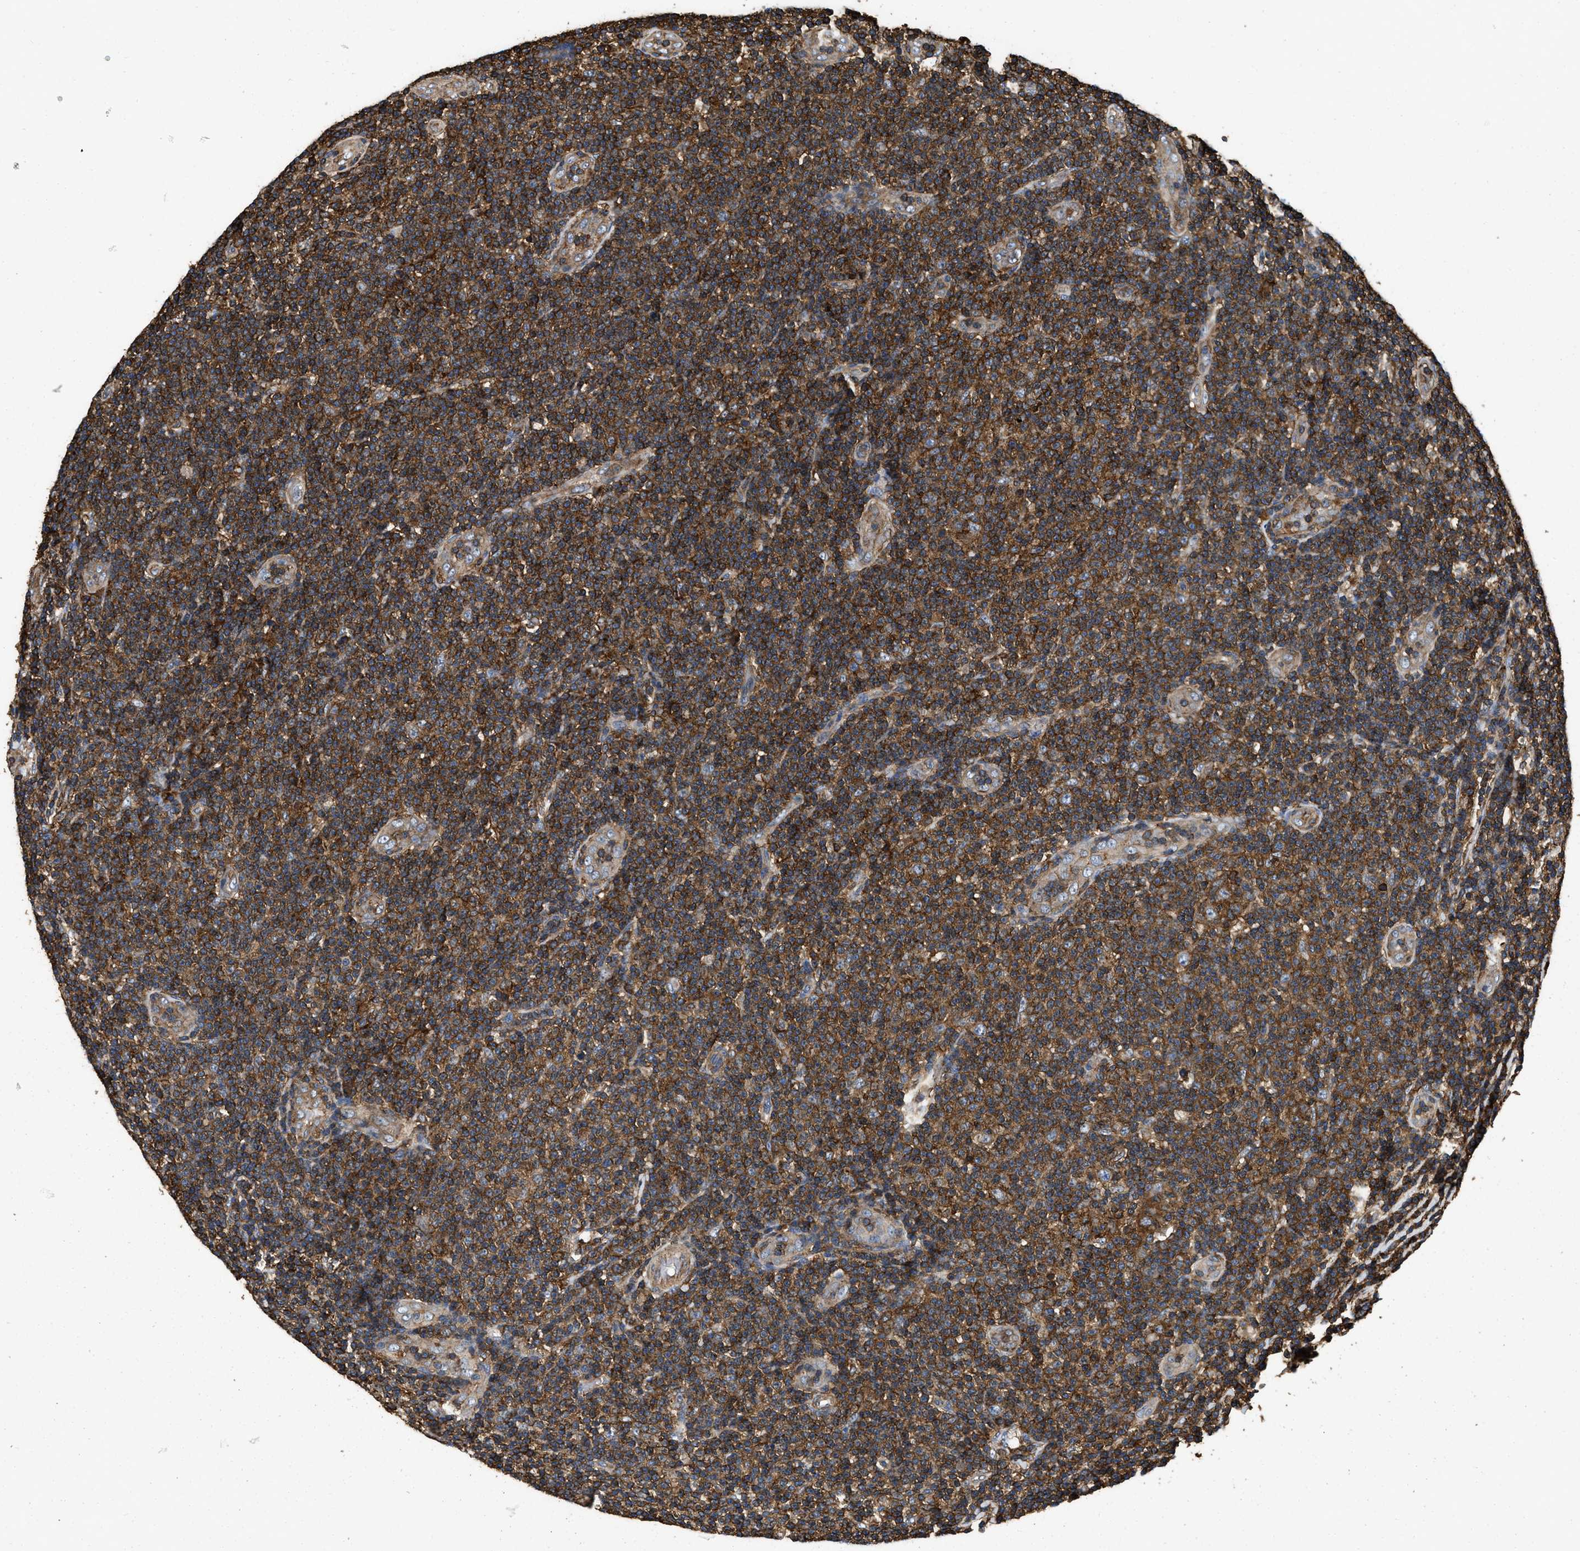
{"staining": {"intensity": "moderate", "quantity": ">75%", "location": "cytoplasmic/membranous"}, "tissue": "lymphoma", "cell_type": "Tumor cells", "image_type": "cancer", "snomed": [{"axis": "morphology", "description": "Malignant lymphoma, non-Hodgkin's type, Low grade"}, {"axis": "topography", "description": "Lymph node"}], "caption": "Human low-grade malignant lymphoma, non-Hodgkin's type stained for a protein (brown) displays moderate cytoplasmic/membranous positive expression in about >75% of tumor cells.", "gene": "LINGO2", "patient": {"sex": "male", "age": 83}}